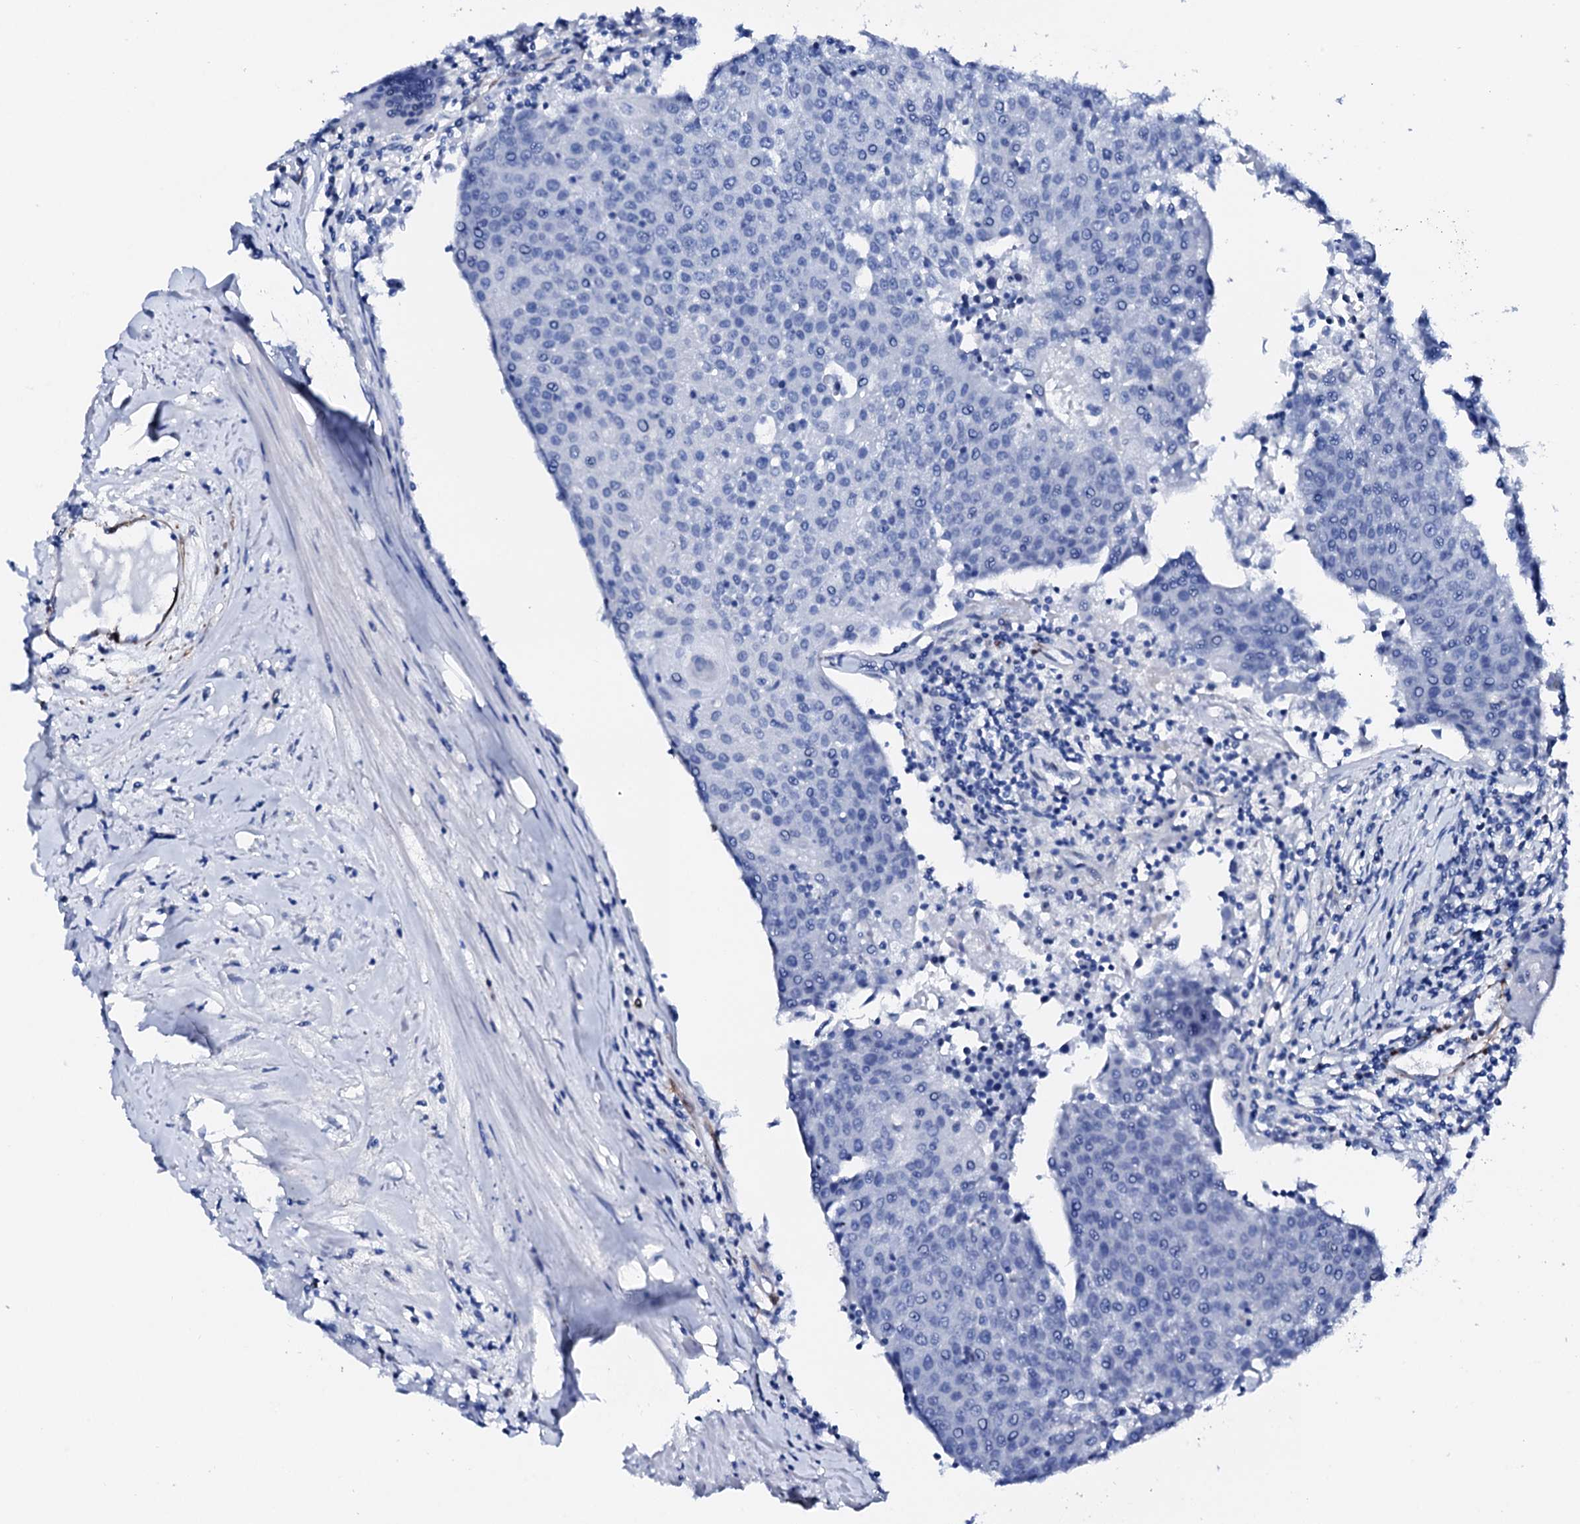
{"staining": {"intensity": "negative", "quantity": "none", "location": "none"}, "tissue": "urothelial cancer", "cell_type": "Tumor cells", "image_type": "cancer", "snomed": [{"axis": "morphology", "description": "Urothelial carcinoma, High grade"}, {"axis": "topography", "description": "Urinary bladder"}], "caption": "Immunohistochemical staining of urothelial cancer reveals no significant positivity in tumor cells.", "gene": "NRIP2", "patient": {"sex": "female", "age": 85}}